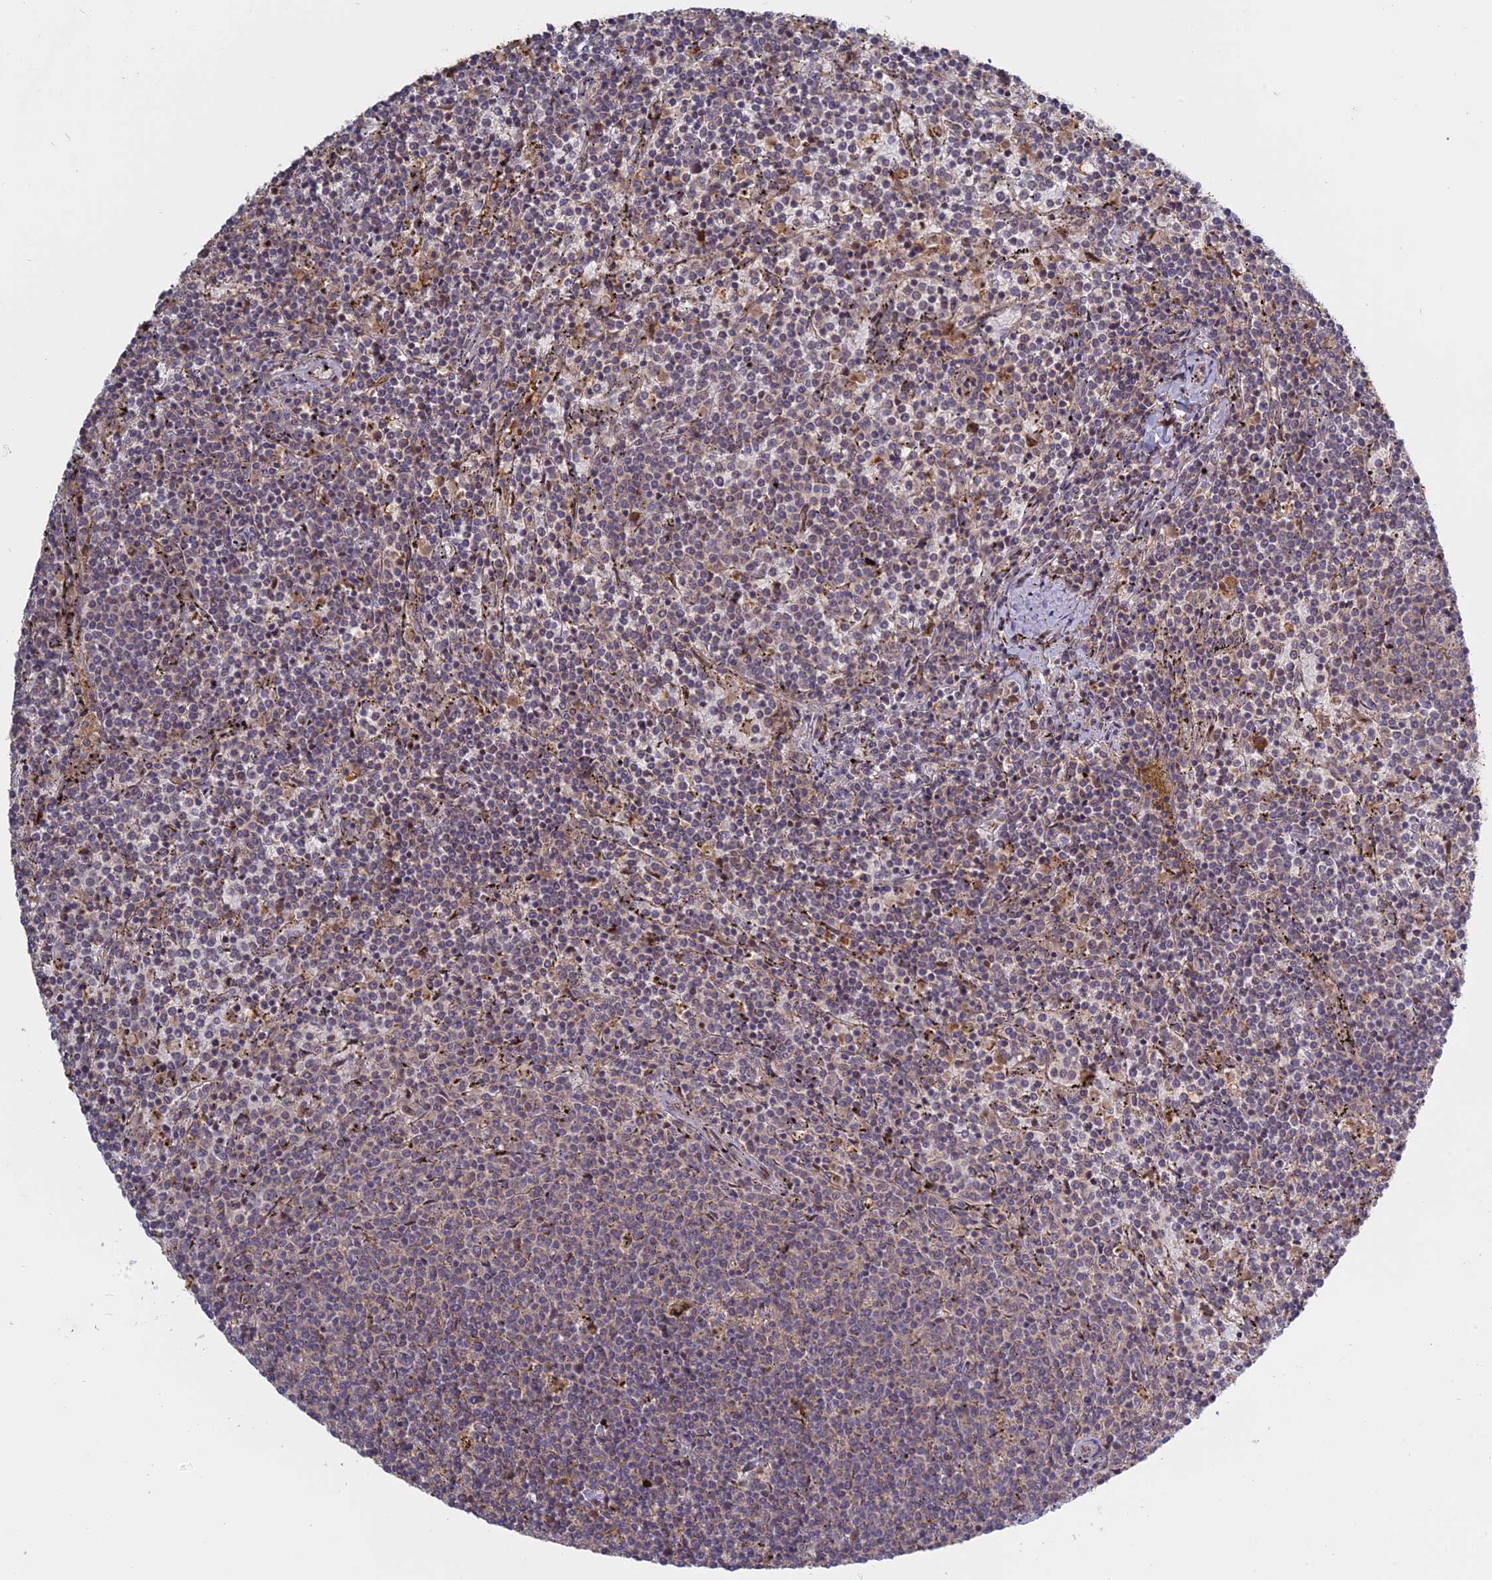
{"staining": {"intensity": "negative", "quantity": "none", "location": "none"}, "tissue": "lymphoma", "cell_type": "Tumor cells", "image_type": "cancer", "snomed": [{"axis": "morphology", "description": "Malignant lymphoma, non-Hodgkin's type, Low grade"}, {"axis": "topography", "description": "Spleen"}], "caption": "Photomicrograph shows no protein expression in tumor cells of low-grade malignant lymphoma, non-Hodgkin's type tissue.", "gene": "TMEM208", "patient": {"sex": "female", "age": 50}}